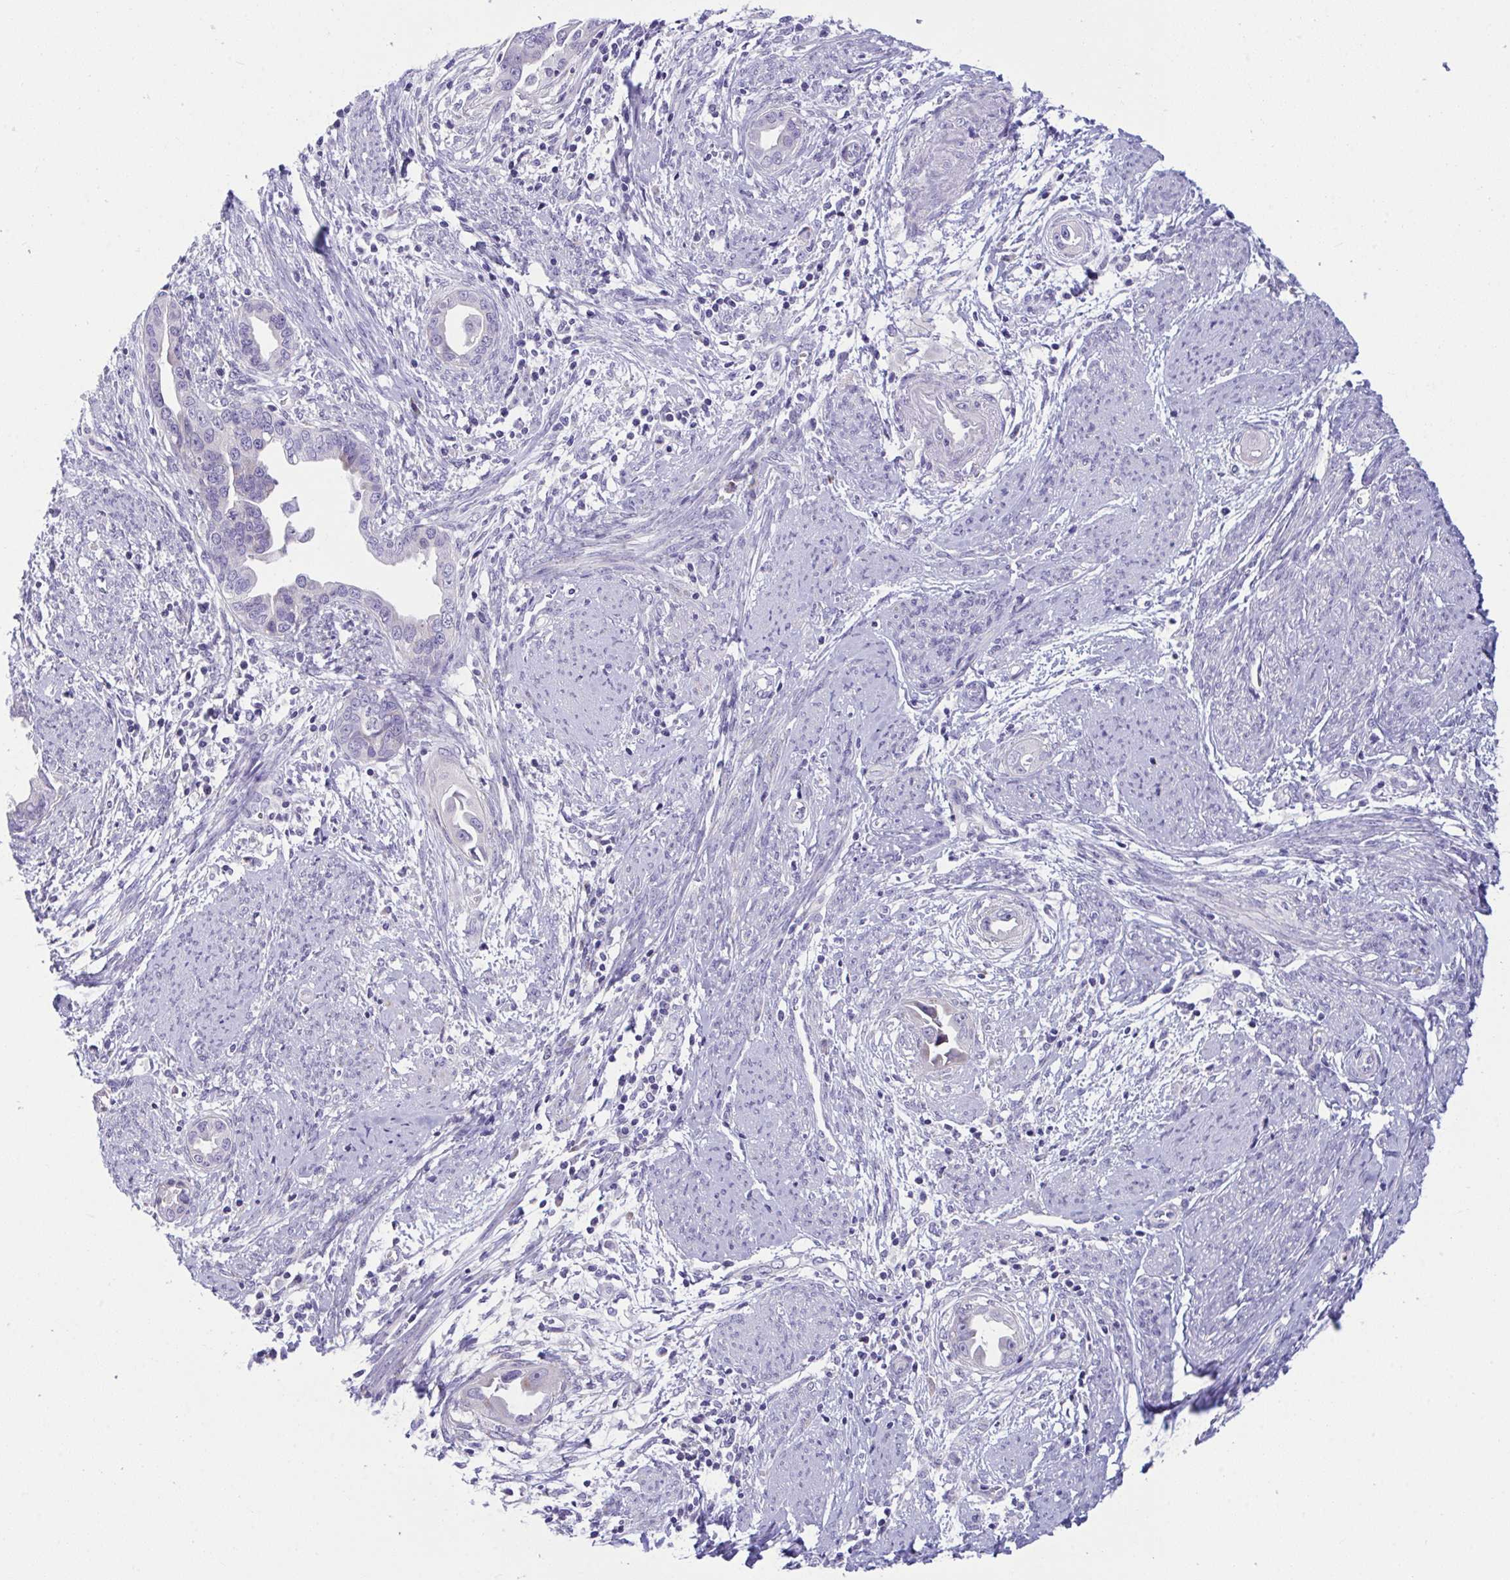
{"staining": {"intensity": "negative", "quantity": "none", "location": "none"}, "tissue": "endometrial cancer", "cell_type": "Tumor cells", "image_type": "cancer", "snomed": [{"axis": "morphology", "description": "Adenocarcinoma, NOS"}, {"axis": "topography", "description": "Endometrium"}], "caption": "Human endometrial adenocarcinoma stained for a protein using immunohistochemistry (IHC) exhibits no positivity in tumor cells.", "gene": "DTX3", "patient": {"sex": "female", "age": 57}}